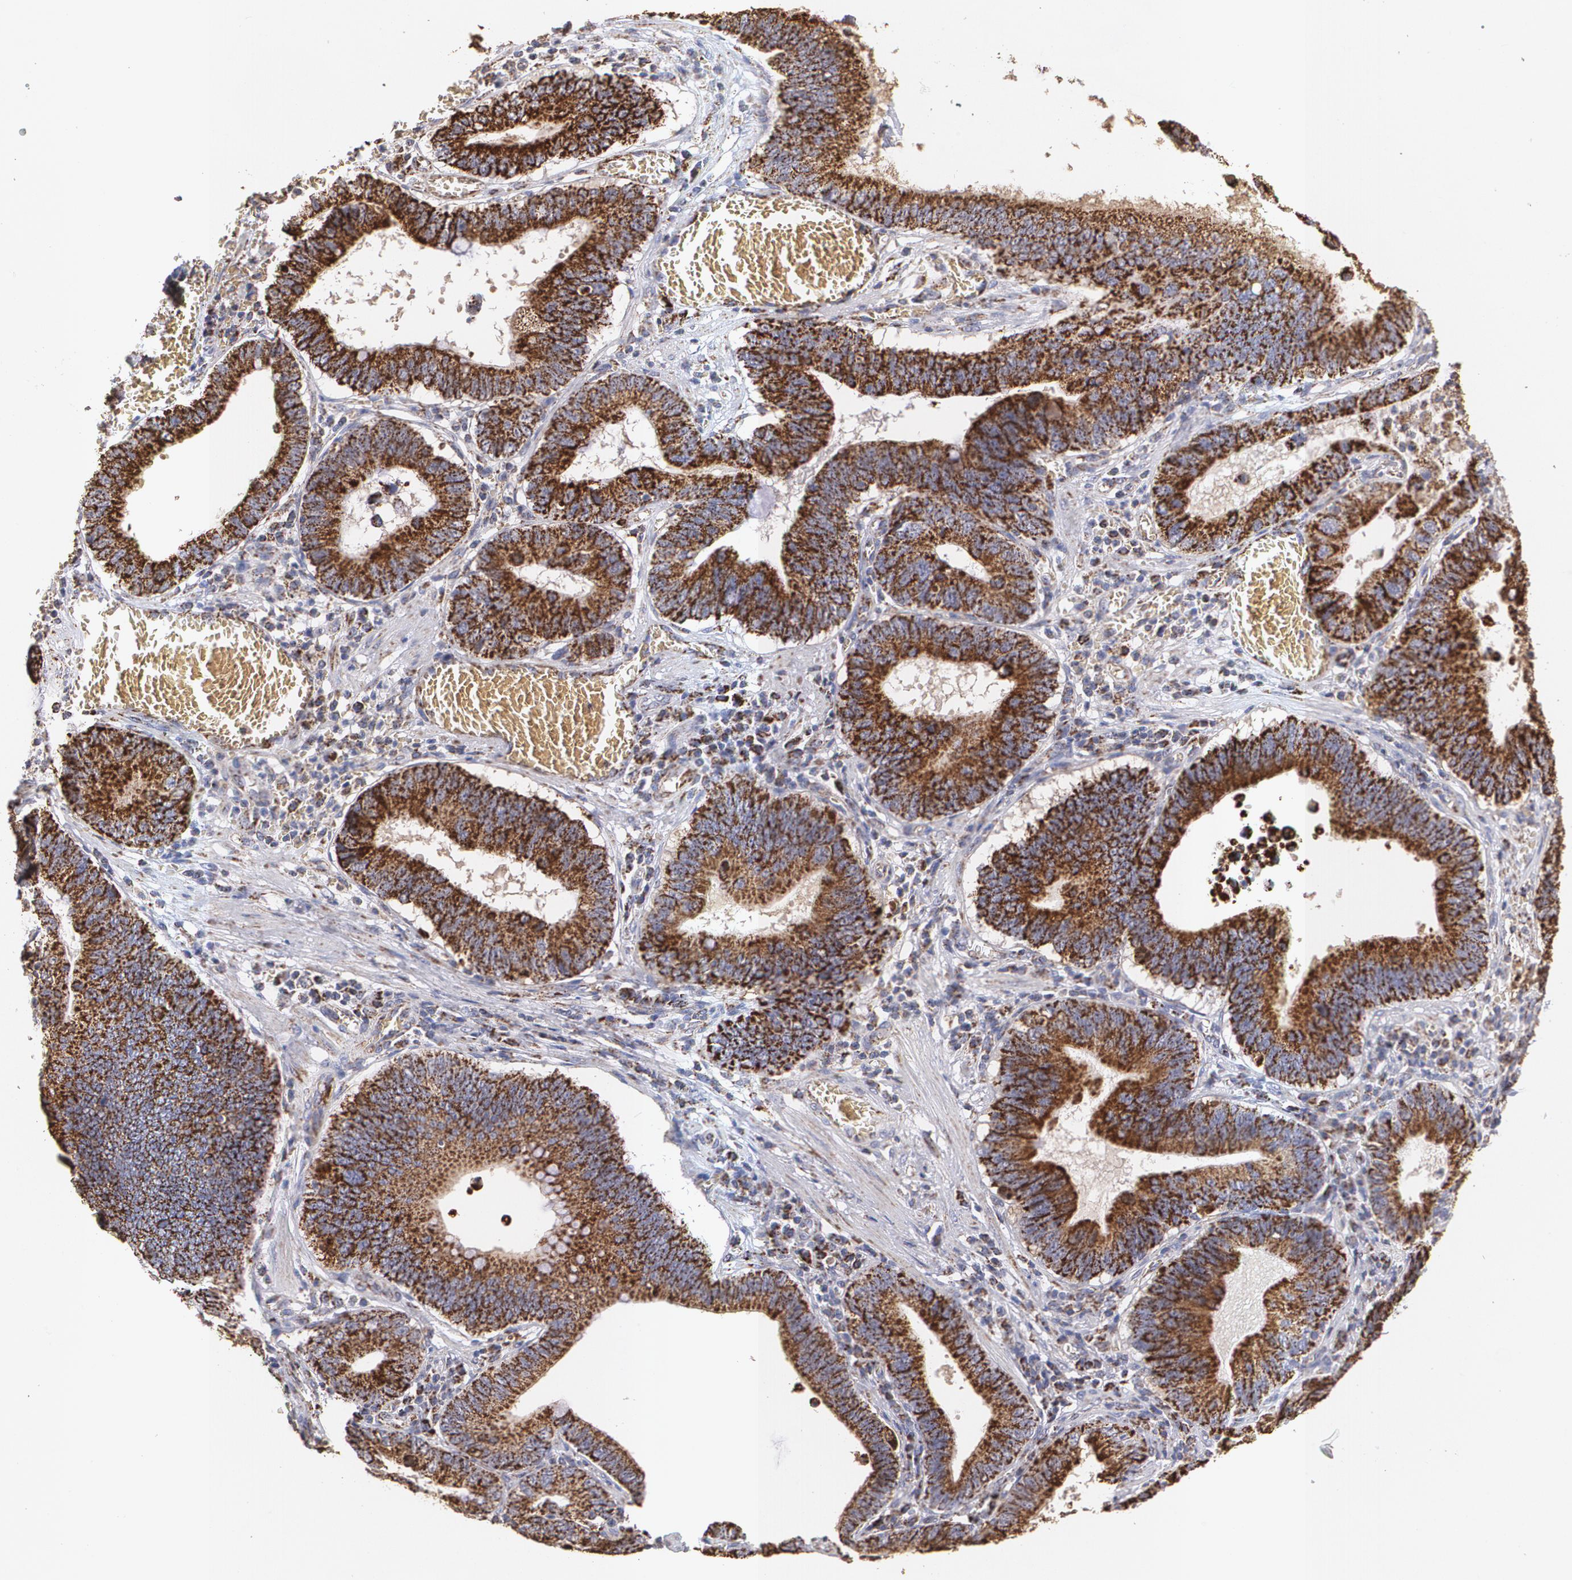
{"staining": {"intensity": "strong", "quantity": ">75%", "location": "cytoplasmic/membranous"}, "tissue": "stomach cancer", "cell_type": "Tumor cells", "image_type": "cancer", "snomed": [{"axis": "morphology", "description": "Adenocarcinoma, NOS"}, {"axis": "topography", "description": "Stomach"}, {"axis": "topography", "description": "Gastric cardia"}], "caption": "Stomach cancer (adenocarcinoma) stained with immunohistochemistry (IHC) reveals strong cytoplasmic/membranous expression in approximately >75% of tumor cells.", "gene": "HSPD1", "patient": {"sex": "male", "age": 59}}